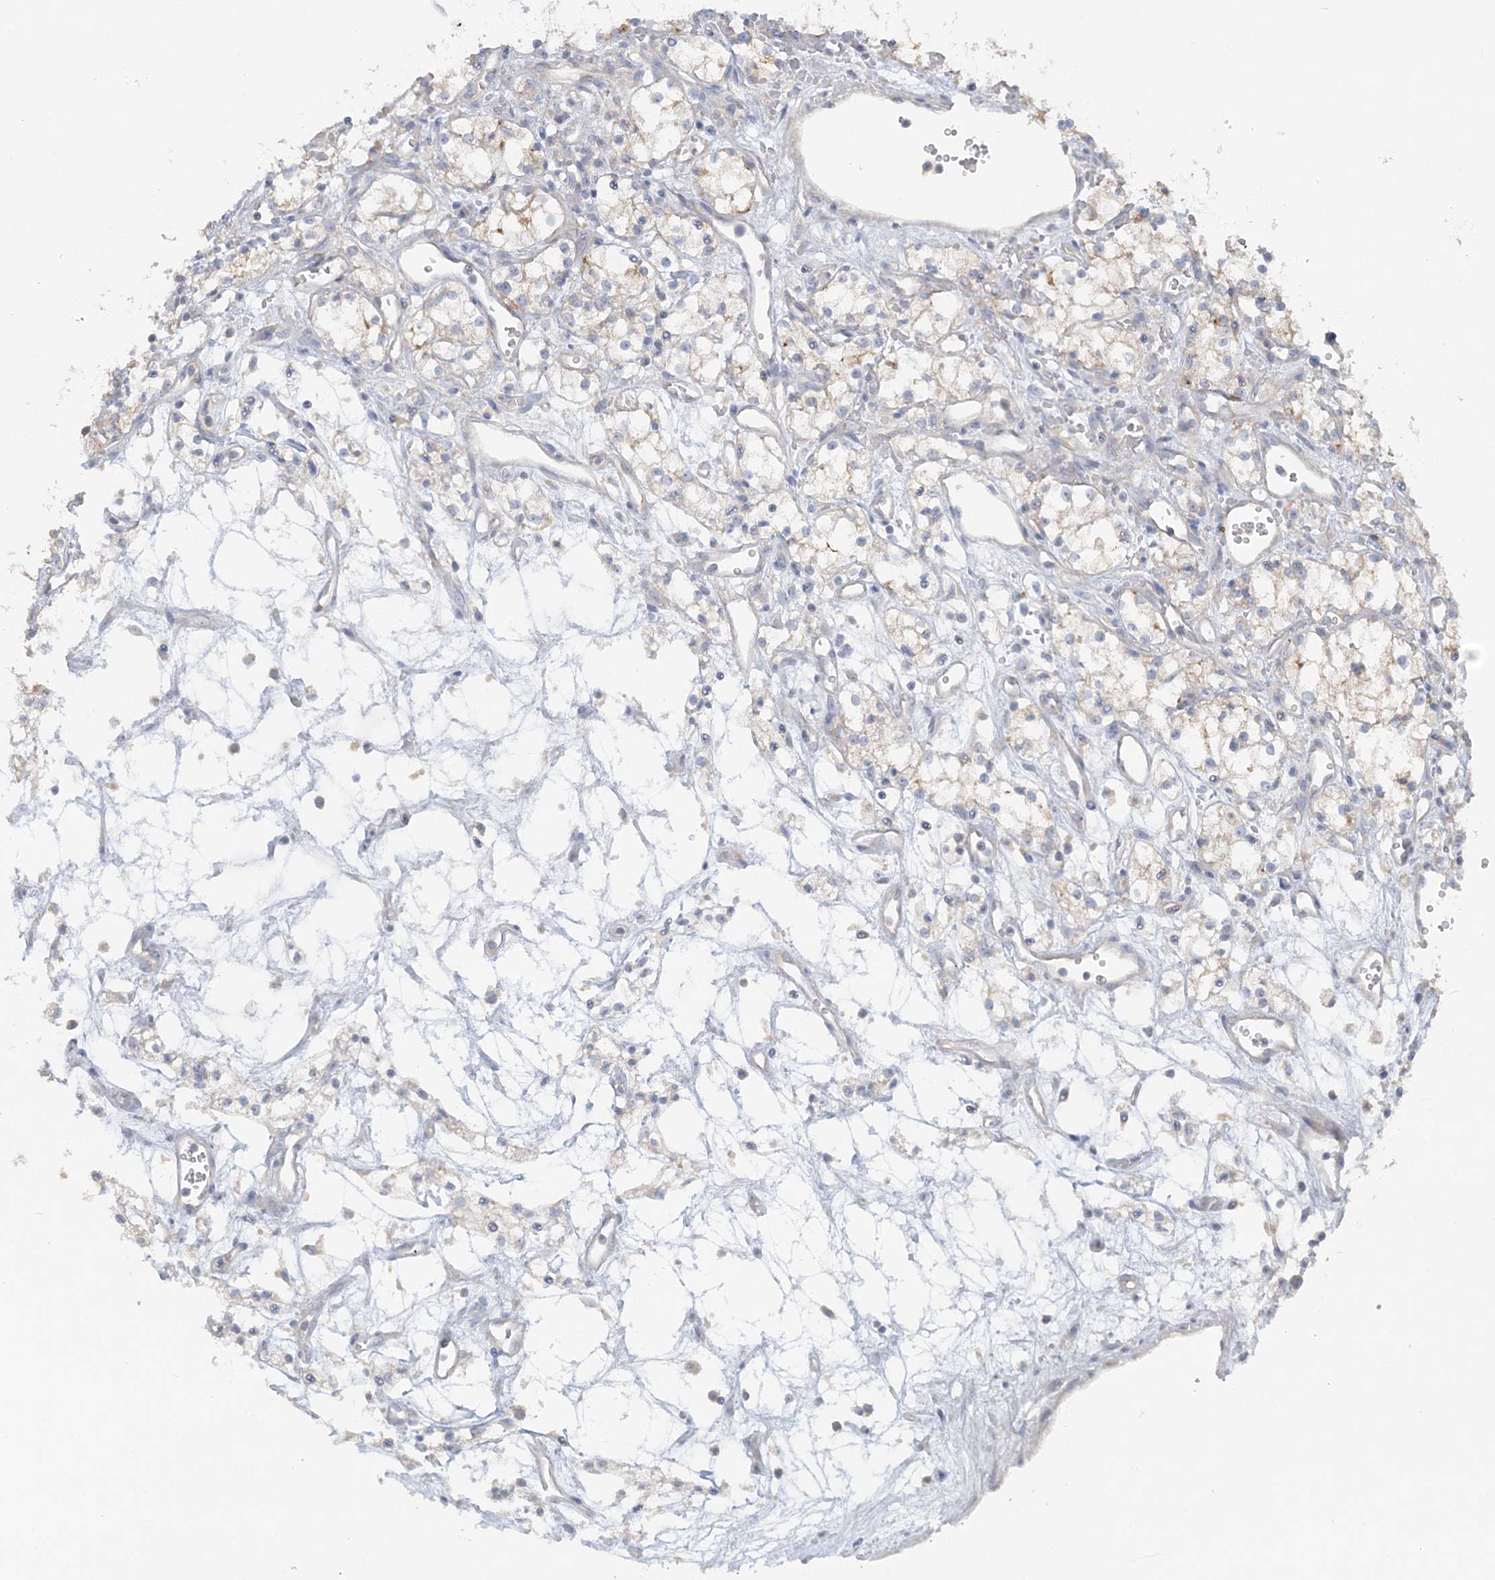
{"staining": {"intensity": "weak", "quantity": "<25%", "location": "cytoplasmic/membranous"}, "tissue": "renal cancer", "cell_type": "Tumor cells", "image_type": "cancer", "snomed": [{"axis": "morphology", "description": "Adenocarcinoma, NOS"}, {"axis": "topography", "description": "Kidney"}], "caption": "The image reveals no staining of tumor cells in renal cancer (adenocarcinoma).", "gene": "TBC1D5", "patient": {"sex": "male", "age": 59}}